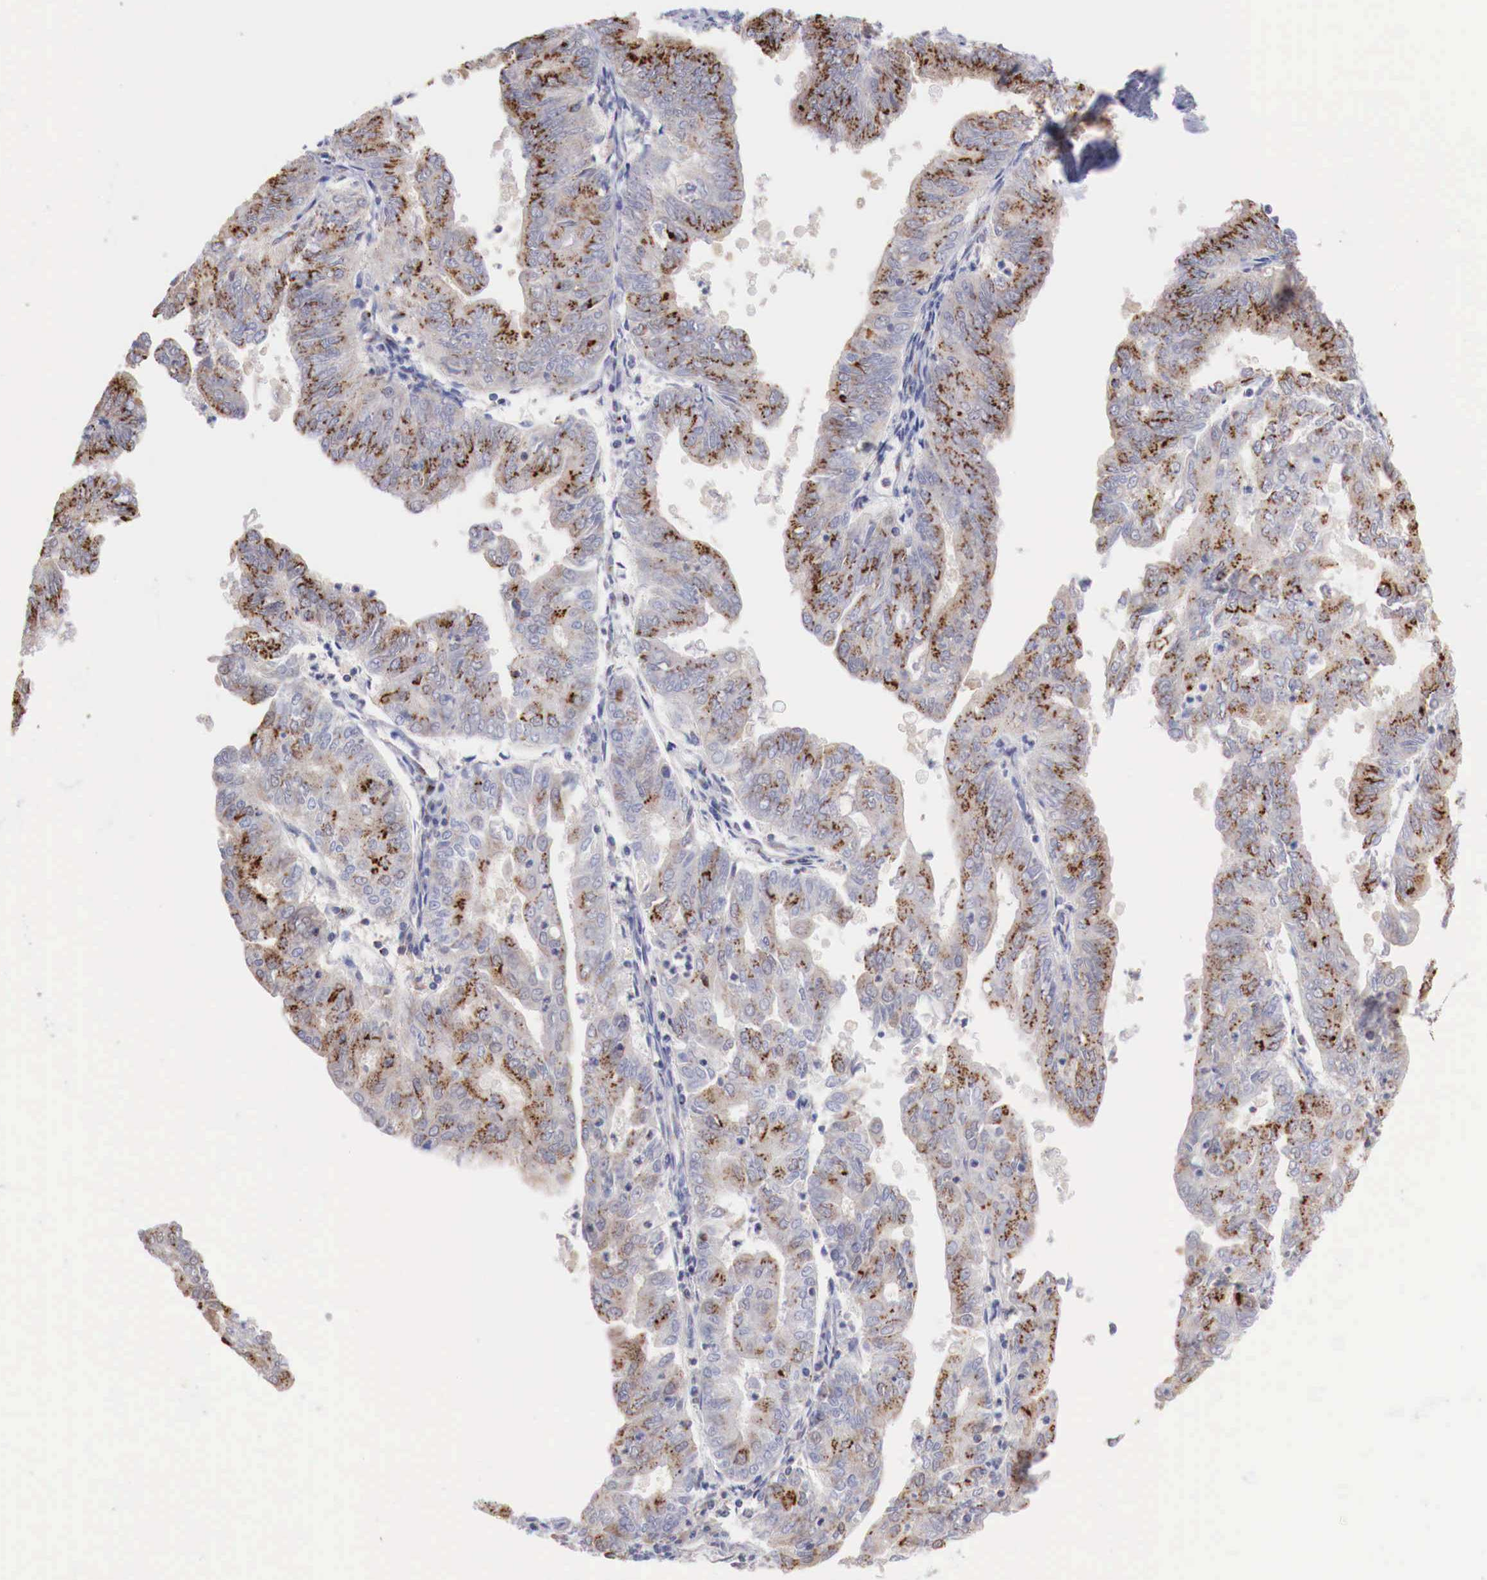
{"staining": {"intensity": "strong", "quantity": ">75%", "location": "cytoplasmic/membranous"}, "tissue": "endometrial cancer", "cell_type": "Tumor cells", "image_type": "cancer", "snomed": [{"axis": "morphology", "description": "Adenocarcinoma, NOS"}, {"axis": "topography", "description": "Endometrium"}], "caption": "A high-resolution photomicrograph shows immunohistochemistry staining of endometrial cancer, which displays strong cytoplasmic/membranous staining in approximately >75% of tumor cells. (DAB = brown stain, brightfield microscopy at high magnification).", "gene": "SYAP1", "patient": {"sex": "female", "age": 79}}